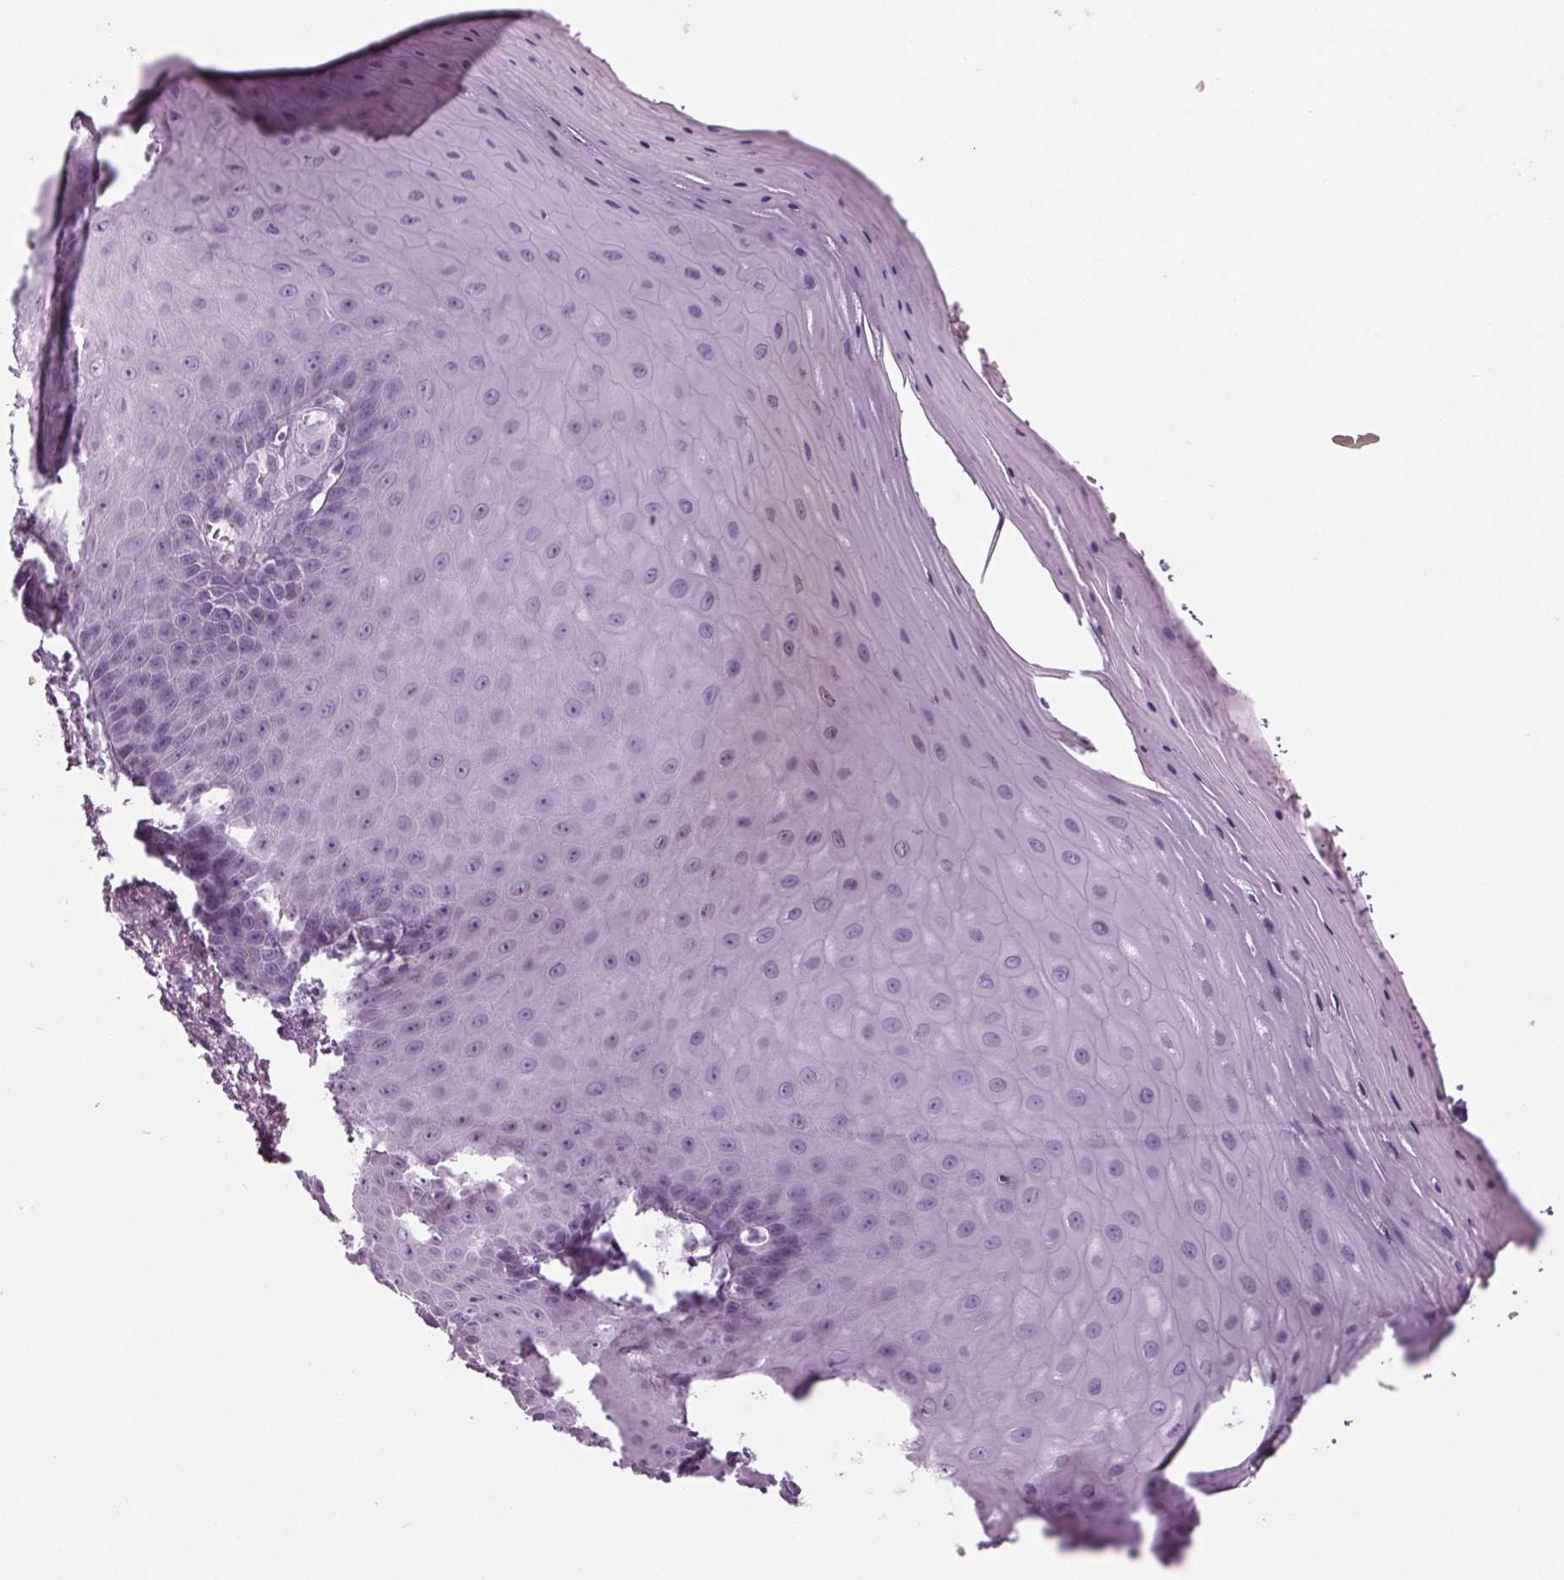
{"staining": {"intensity": "negative", "quantity": "none", "location": "none"}, "tissue": "vagina", "cell_type": "Squamous epithelial cells", "image_type": "normal", "snomed": [{"axis": "morphology", "description": "Normal tissue, NOS"}, {"axis": "topography", "description": "Vagina"}], "caption": "Squamous epithelial cells show no significant protein positivity in unremarkable vagina. (DAB IHC with hematoxylin counter stain).", "gene": "CYP3A43", "patient": {"sex": "female", "age": 83}}